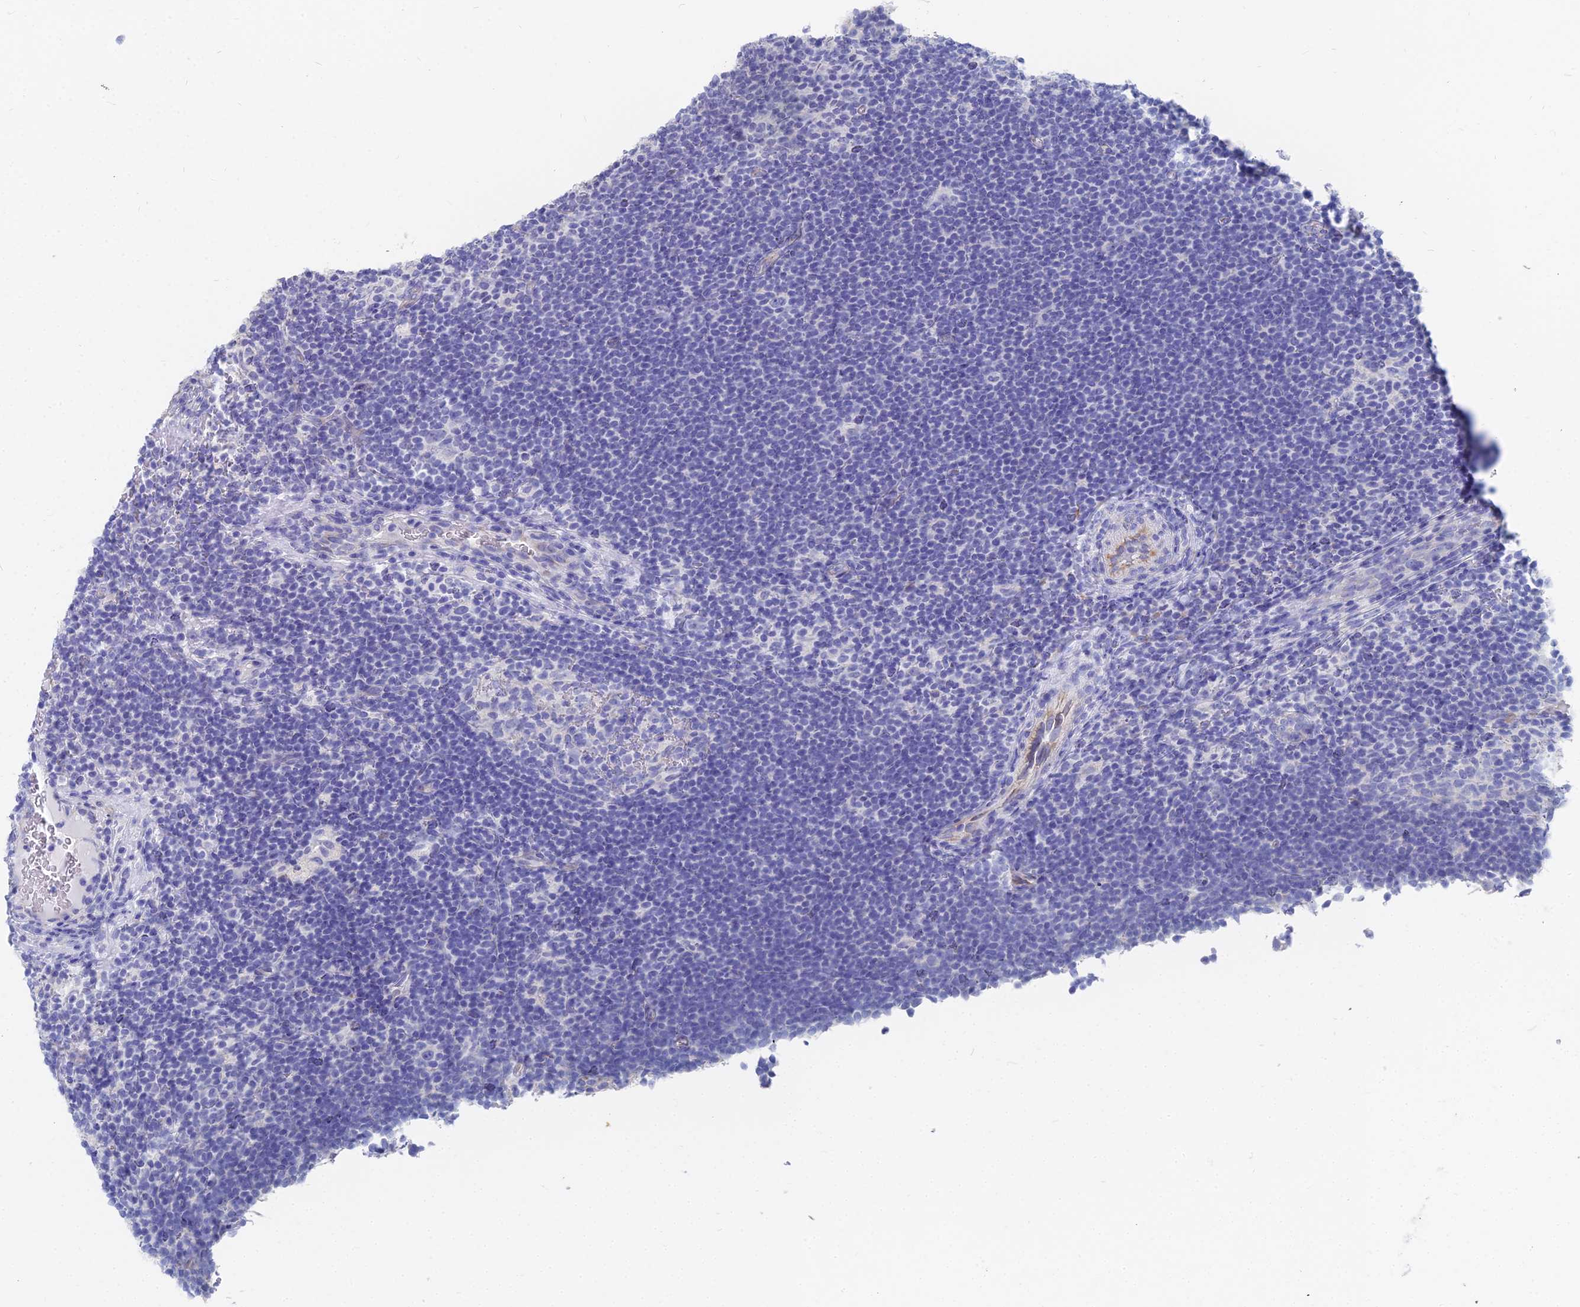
{"staining": {"intensity": "negative", "quantity": "none", "location": "none"}, "tissue": "lymphoma", "cell_type": "Tumor cells", "image_type": "cancer", "snomed": [{"axis": "morphology", "description": "Hodgkin's disease, NOS"}, {"axis": "topography", "description": "Lymph node"}], "caption": "DAB immunohistochemical staining of lymphoma reveals no significant staining in tumor cells.", "gene": "TNNT3", "patient": {"sex": "female", "age": 57}}